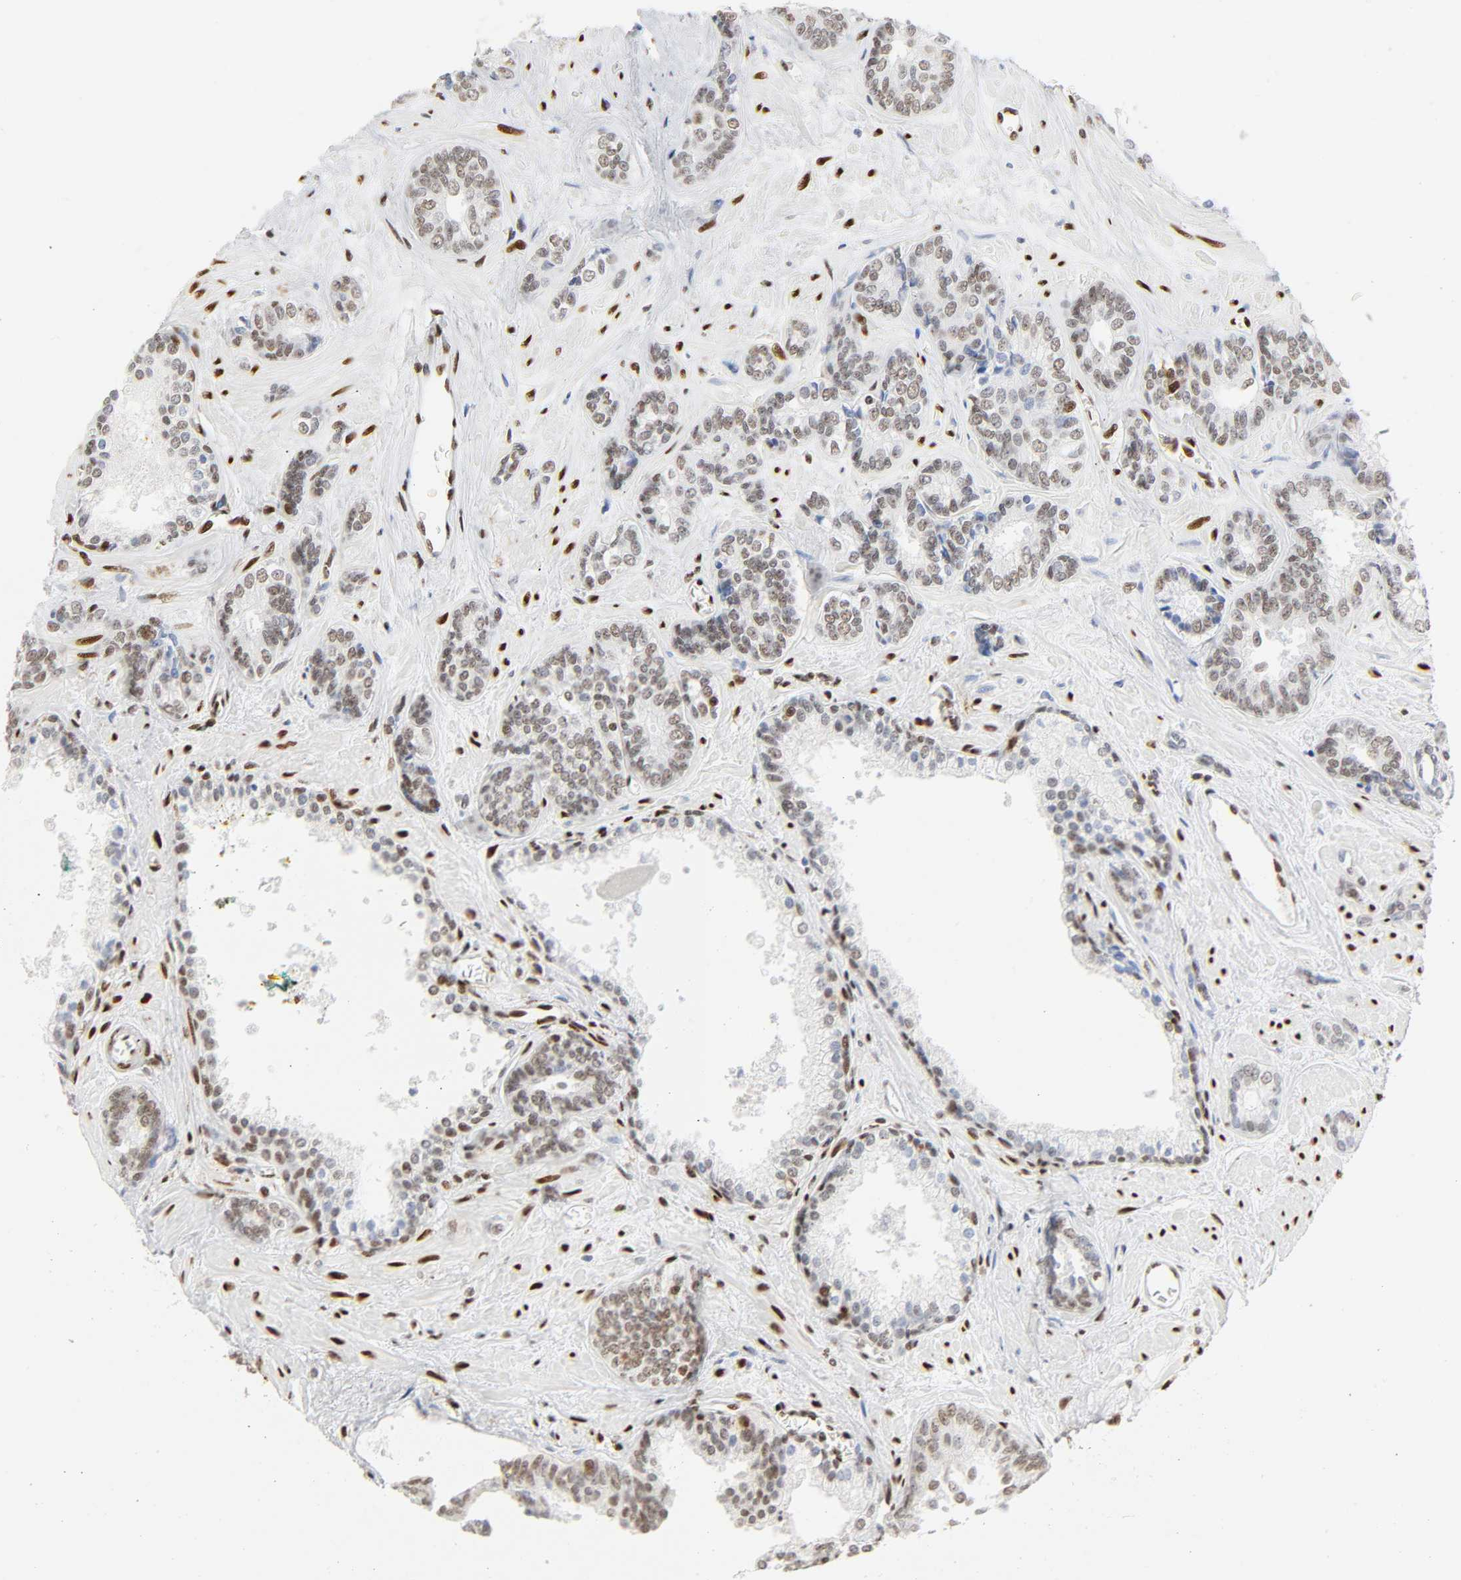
{"staining": {"intensity": "moderate", "quantity": "25%-75%", "location": "nuclear"}, "tissue": "prostate cancer", "cell_type": "Tumor cells", "image_type": "cancer", "snomed": [{"axis": "morphology", "description": "Adenocarcinoma, High grade"}, {"axis": "topography", "description": "Prostate"}], "caption": "DAB (3,3'-diaminobenzidine) immunohistochemical staining of human prostate cancer exhibits moderate nuclear protein positivity in approximately 25%-75% of tumor cells.", "gene": "WAS", "patient": {"sex": "male", "age": 67}}